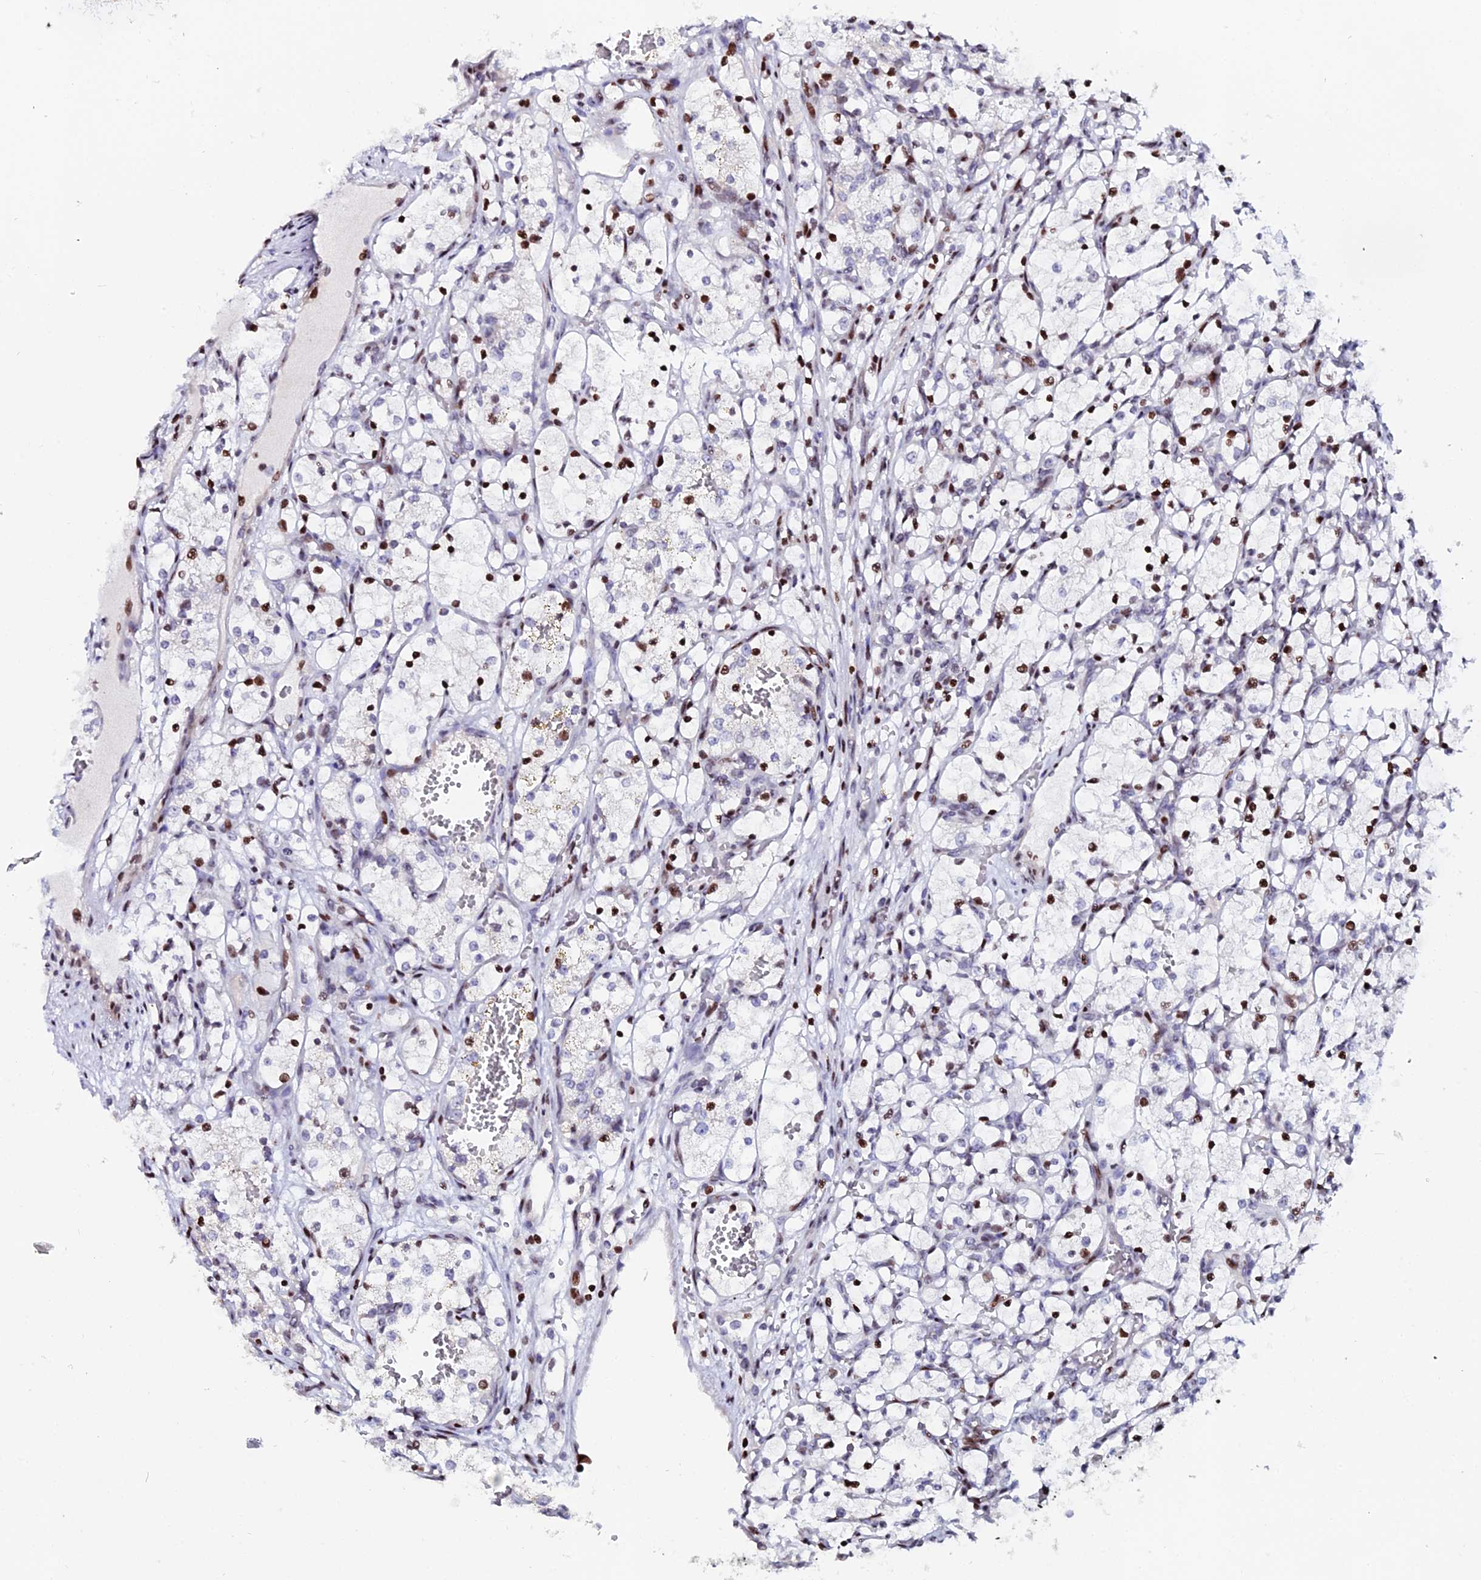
{"staining": {"intensity": "moderate", "quantity": "25%-75%", "location": "nuclear"}, "tissue": "renal cancer", "cell_type": "Tumor cells", "image_type": "cancer", "snomed": [{"axis": "morphology", "description": "Adenocarcinoma, NOS"}, {"axis": "topography", "description": "Kidney"}], "caption": "Protein staining shows moderate nuclear positivity in about 25%-75% of tumor cells in adenocarcinoma (renal).", "gene": "MYNN", "patient": {"sex": "female", "age": 69}}